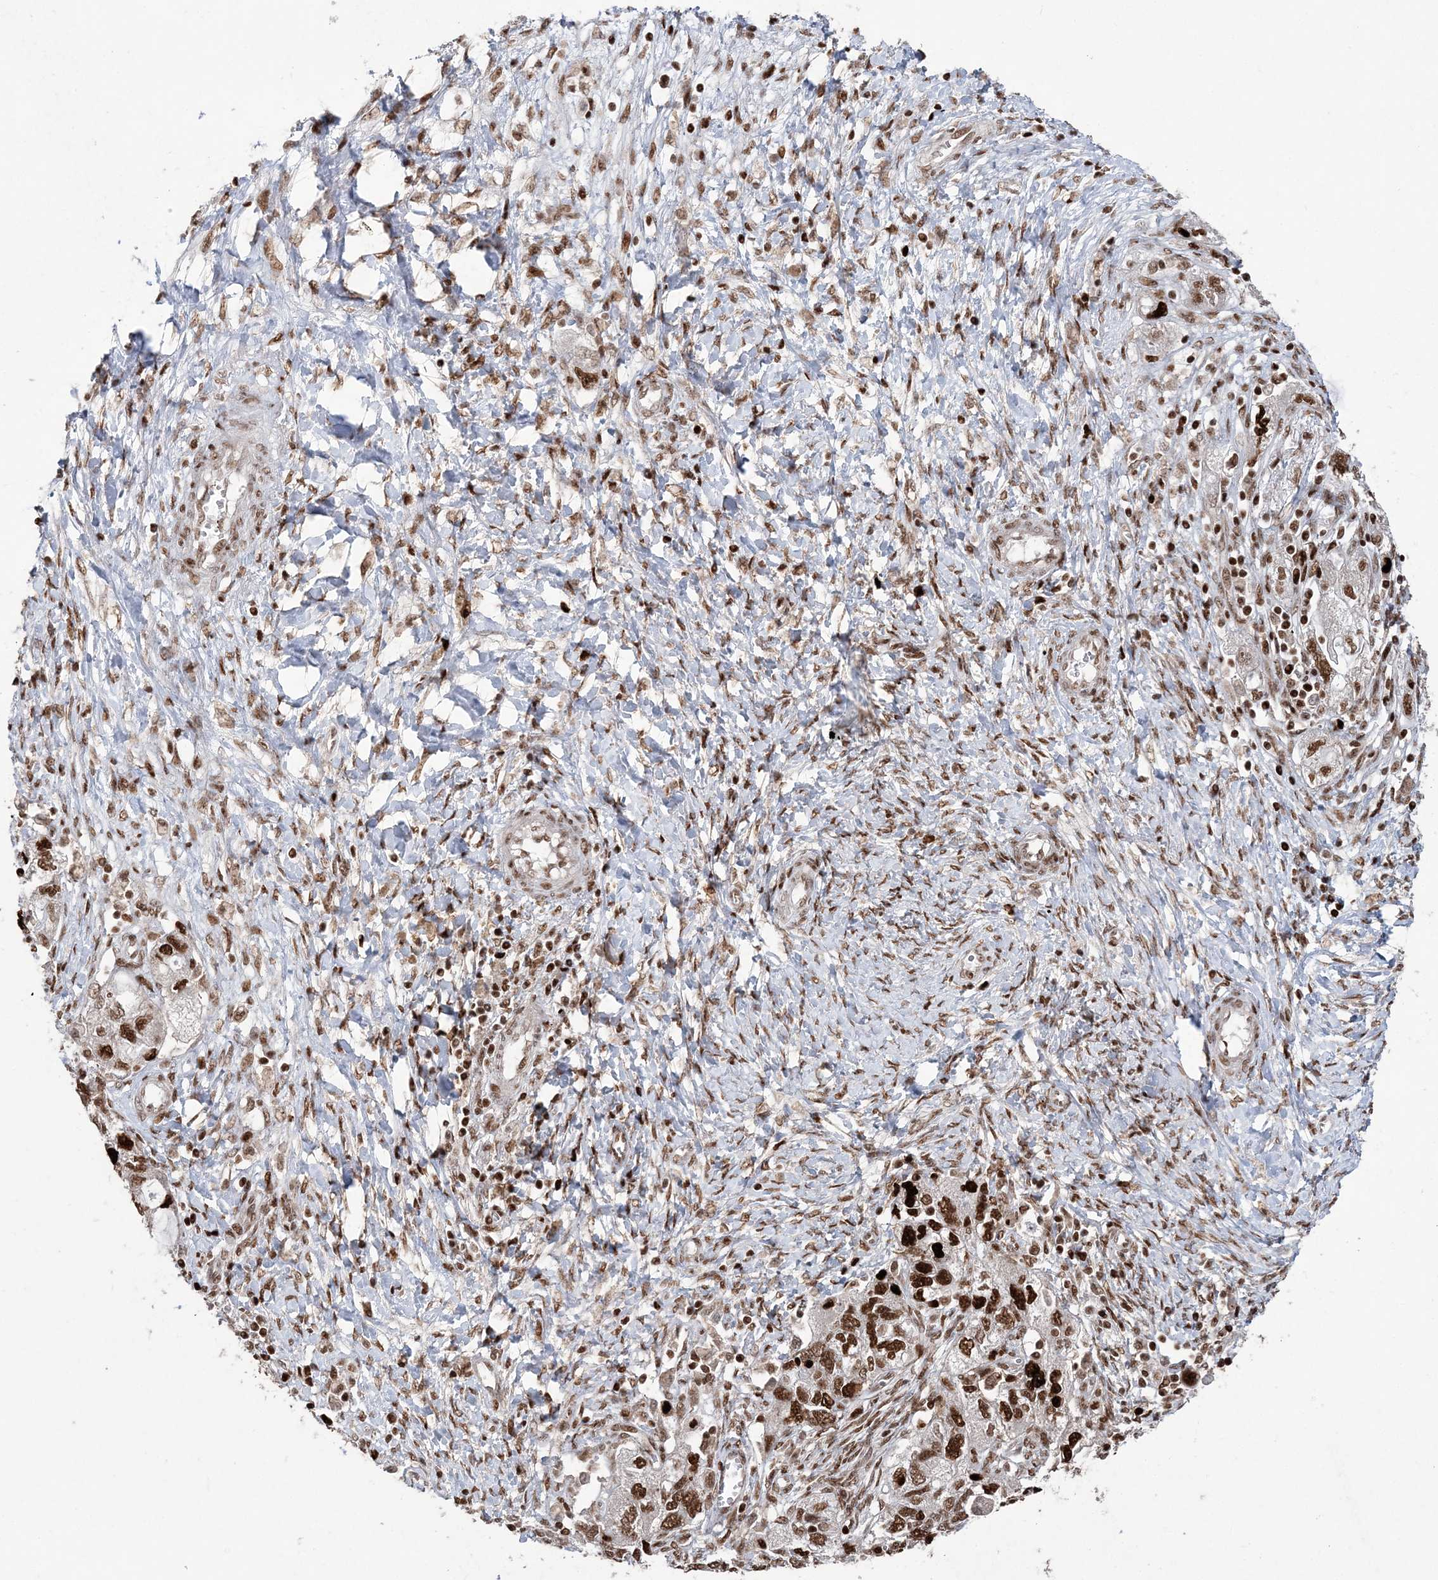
{"staining": {"intensity": "strong", "quantity": ">75%", "location": "nuclear"}, "tissue": "ovarian cancer", "cell_type": "Tumor cells", "image_type": "cancer", "snomed": [{"axis": "morphology", "description": "Carcinoma, NOS"}, {"axis": "morphology", "description": "Cystadenocarcinoma, serous, NOS"}, {"axis": "topography", "description": "Ovary"}], "caption": "DAB immunohistochemical staining of ovarian serous cystadenocarcinoma exhibits strong nuclear protein positivity in about >75% of tumor cells. Nuclei are stained in blue.", "gene": "LIG1", "patient": {"sex": "female", "age": 69}}